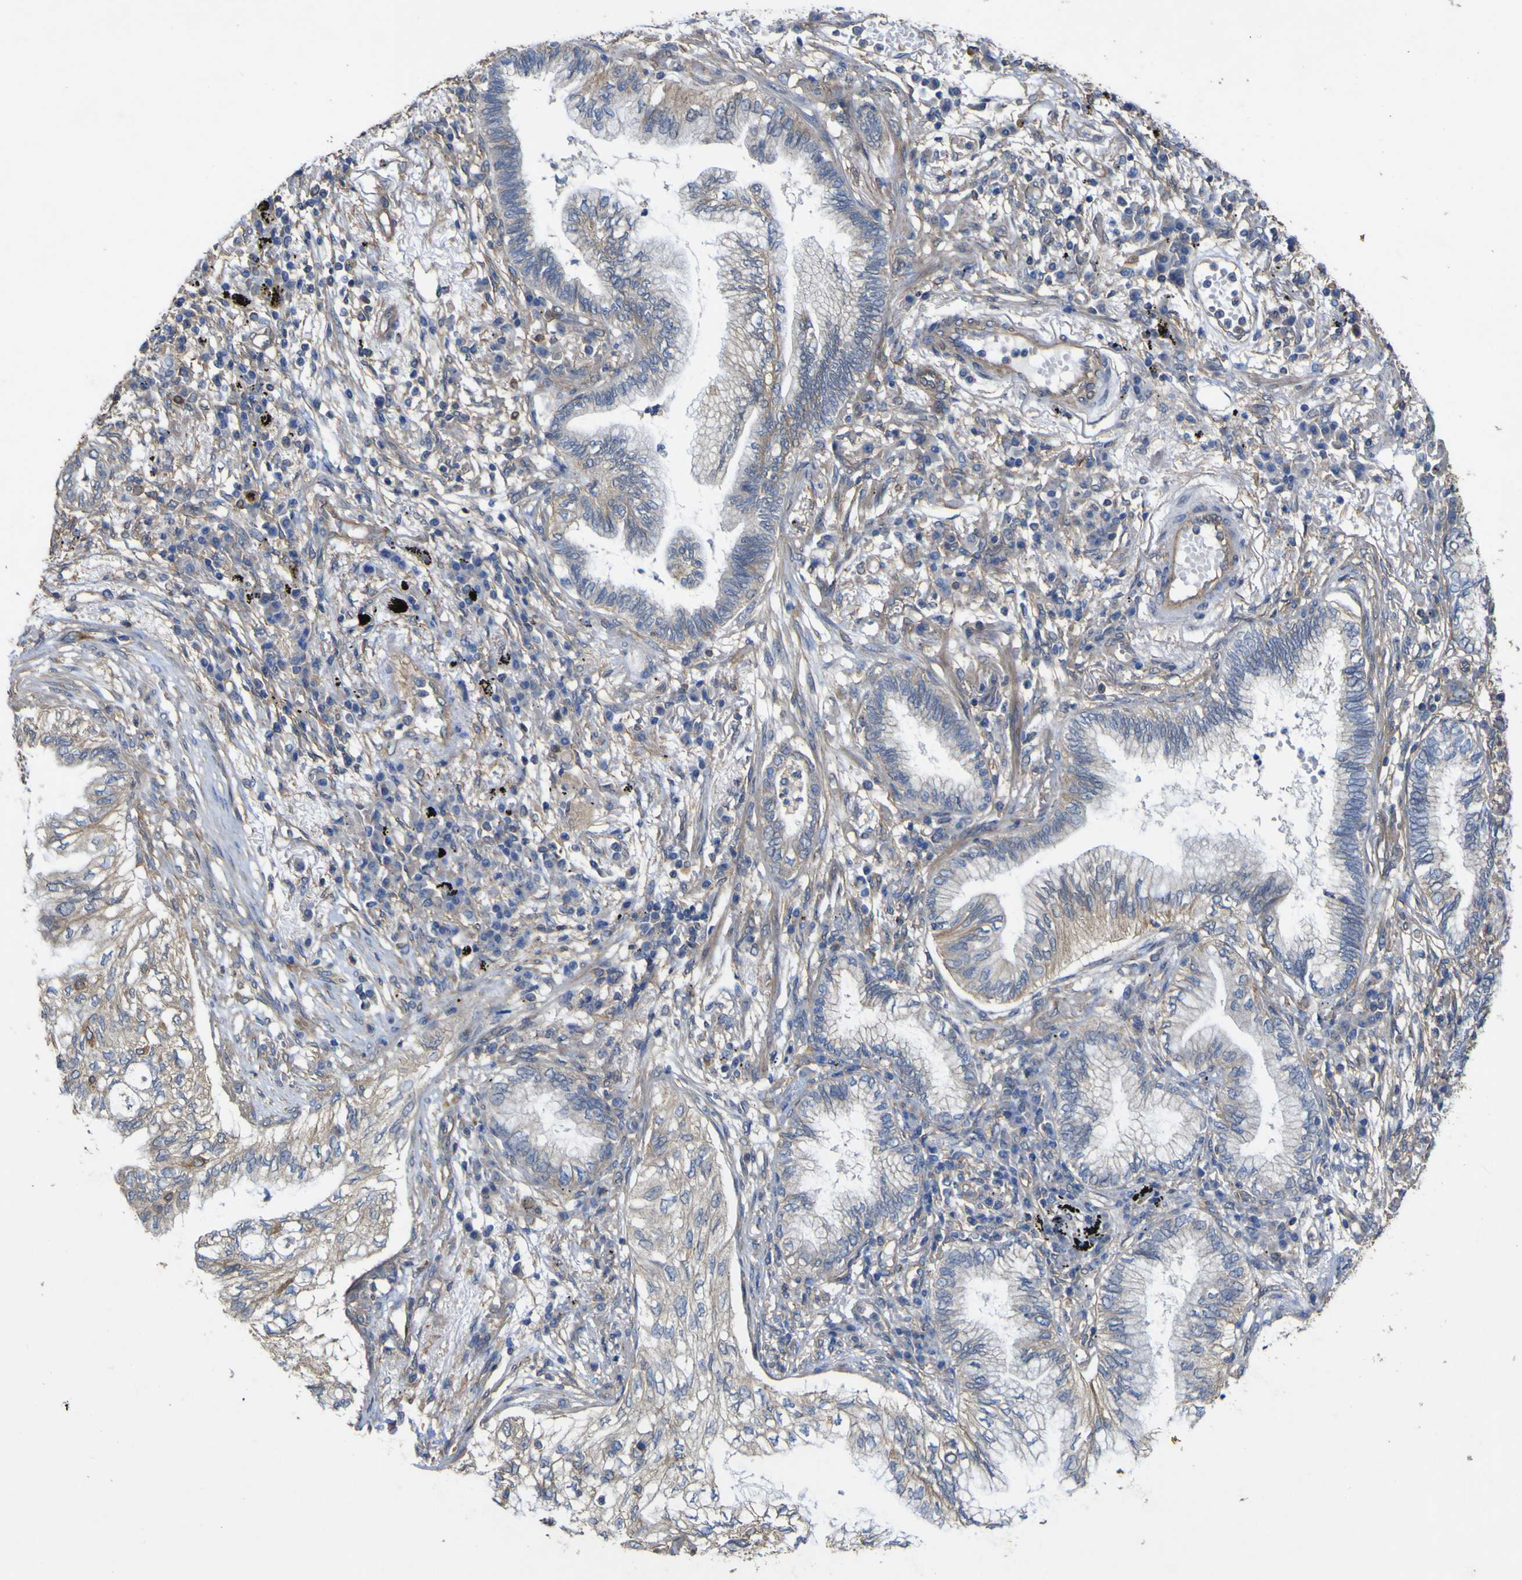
{"staining": {"intensity": "weak", "quantity": ">75%", "location": "cytoplasmic/membranous"}, "tissue": "lung cancer", "cell_type": "Tumor cells", "image_type": "cancer", "snomed": [{"axis": "morphology", "description": "Normal tissue, NOS"}, {"axis": "morphology", "description": "Adenocarcinoma, NOS"}, {"axis": "topography", "description": "Bronchus"}, {"axis": "topography", "description": "Lung"}], "caption": "Weak cytoplasmic/membranous expression for a protein is appreciated in about >75% of tumor cells of lung adenocarcinoma using IHC.", "gene": "TNFSF15", "patient": {"sex": "female", "age": 70}}